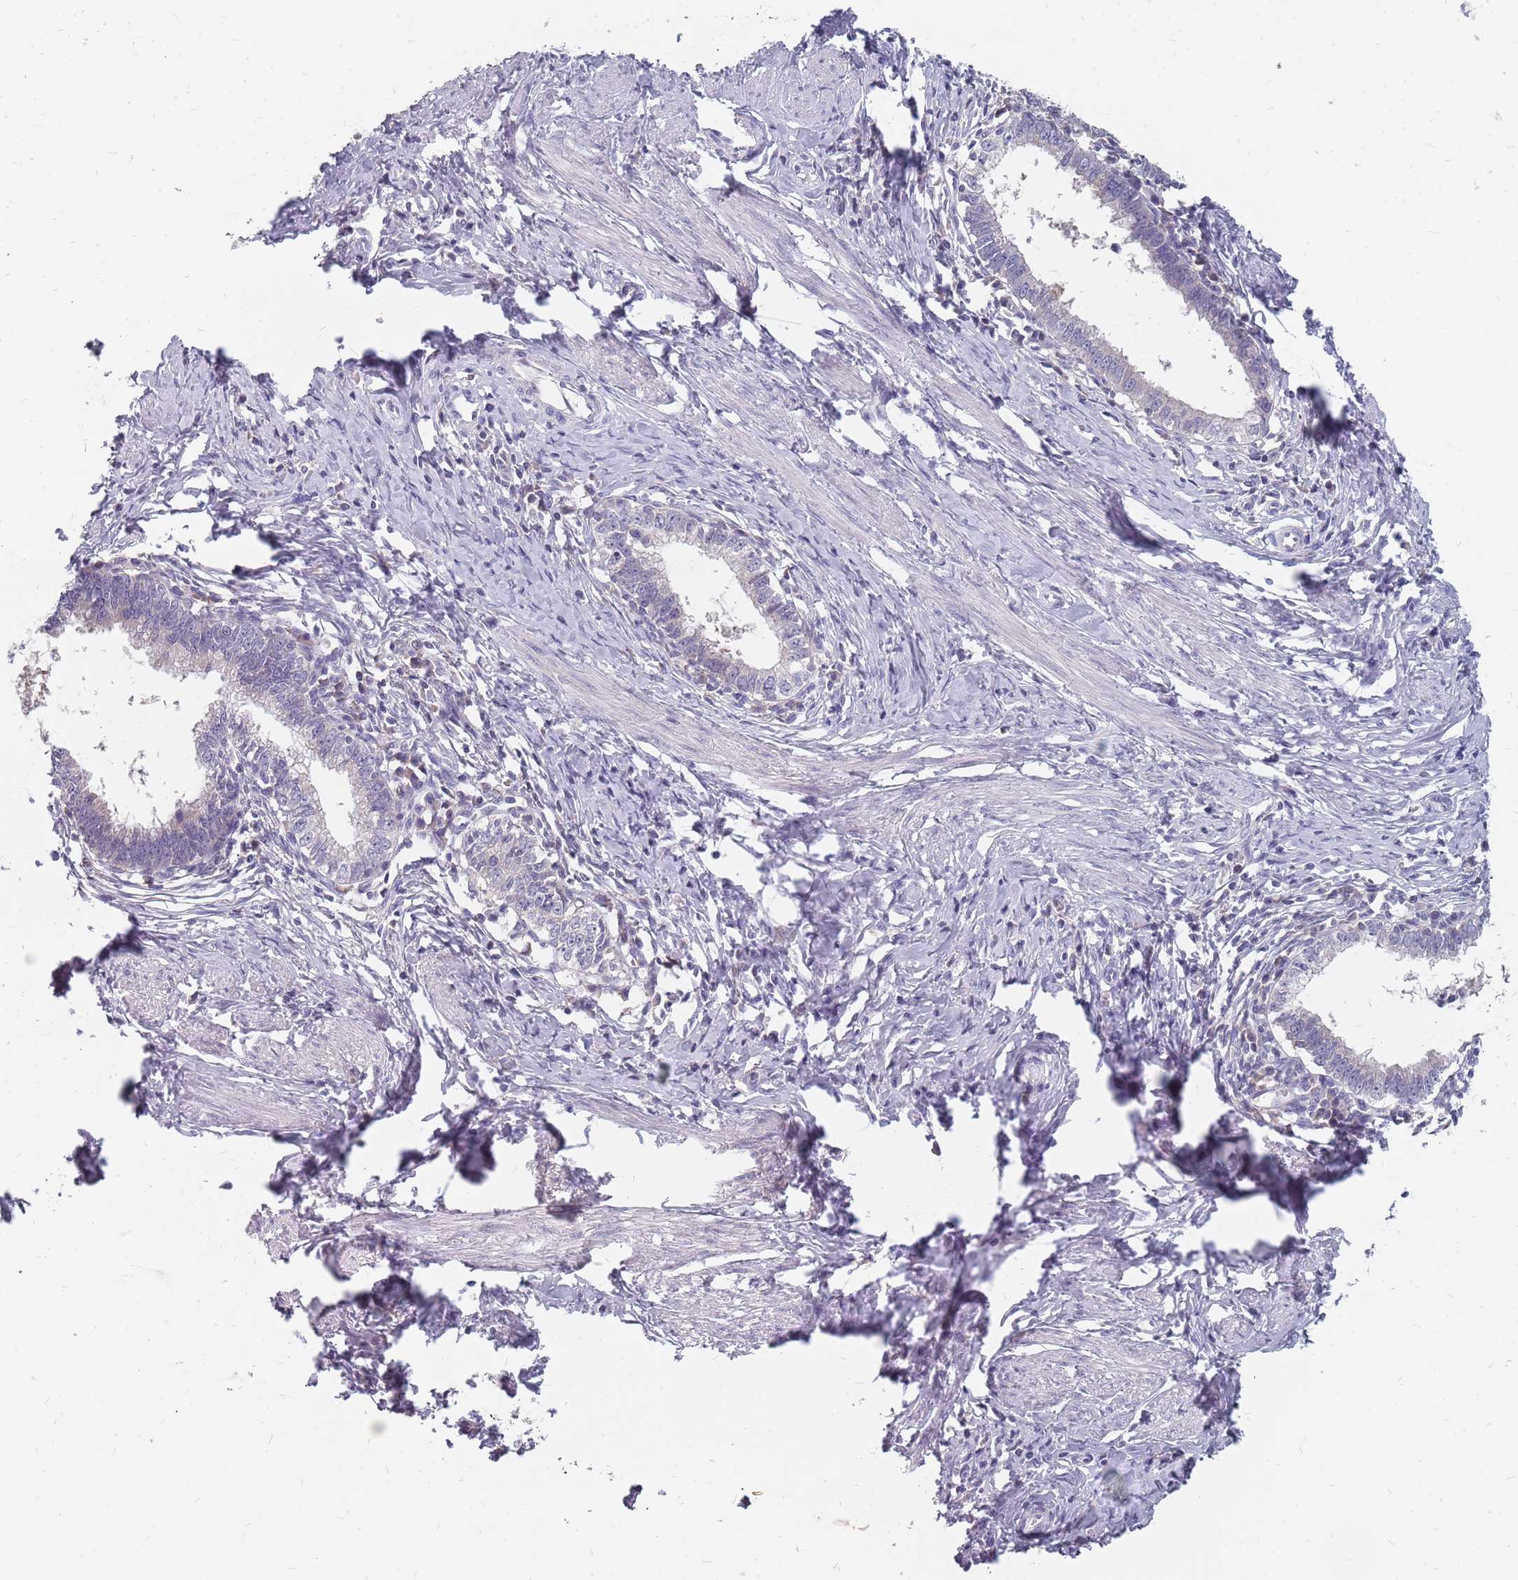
{"staining": {"intensity": "negative", "quantity": "none", "location": "none"}, "tissue": "cervical cancer", "cell_type": "Tumor cells", "image_type": "cancer", "snomed": [{"axis": "morphology", "description": "Adenocarcinoma, NOS"}, {"axis": "topography", "description": "Cervix"}], "caption": "A photomicrograph of human cervical cancer is negative for staining in tumor cells.", "gene": "CMTR2", "patient": {"sex": "female", "age": 36}}